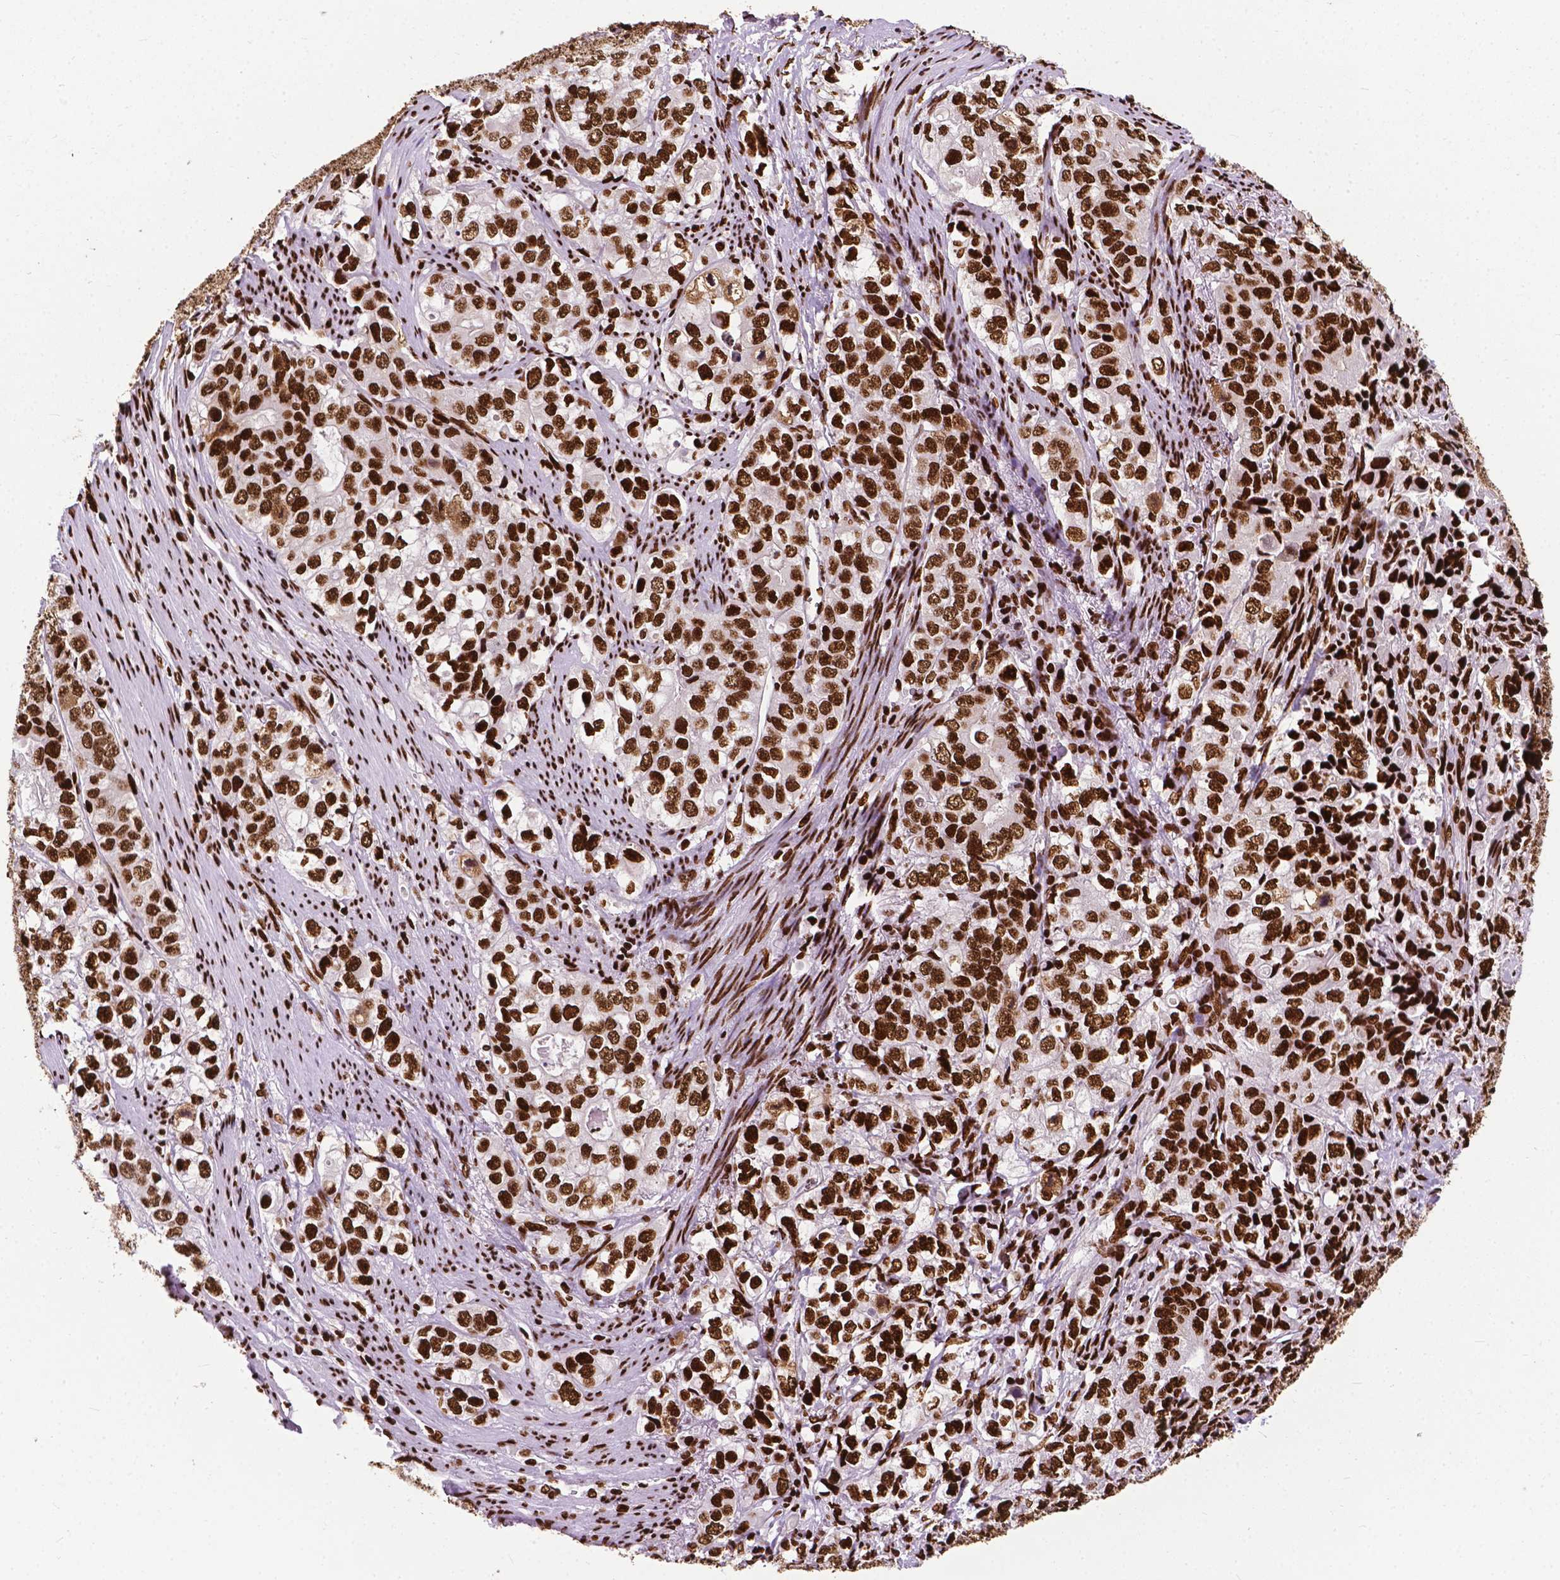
{"staining": {"intensity": "strong", "quantity": ">75%", "location": "nuclear"}, "tissue": "stomach cancer", "cell_type": "Tumor cells", "image_type": "cancer", "snomed": [{"axis": "morphology", "description": "Adenocarcinoma, NOS"}, {"axis": "topography", "description": "Stomach, lower"}], "caption": "High-magnification brightfield microscopy of adenocarcinoma (stomach) stained with DAB (3,3'-diaminobenzidine) (brown) and counterstained with hematoxylin (blue). tumor cells exhibit strong nuclear expression is seen in about>75% of cells.", "gene": "SMIM5", "patient": {"sex": "female", "age": 72}}